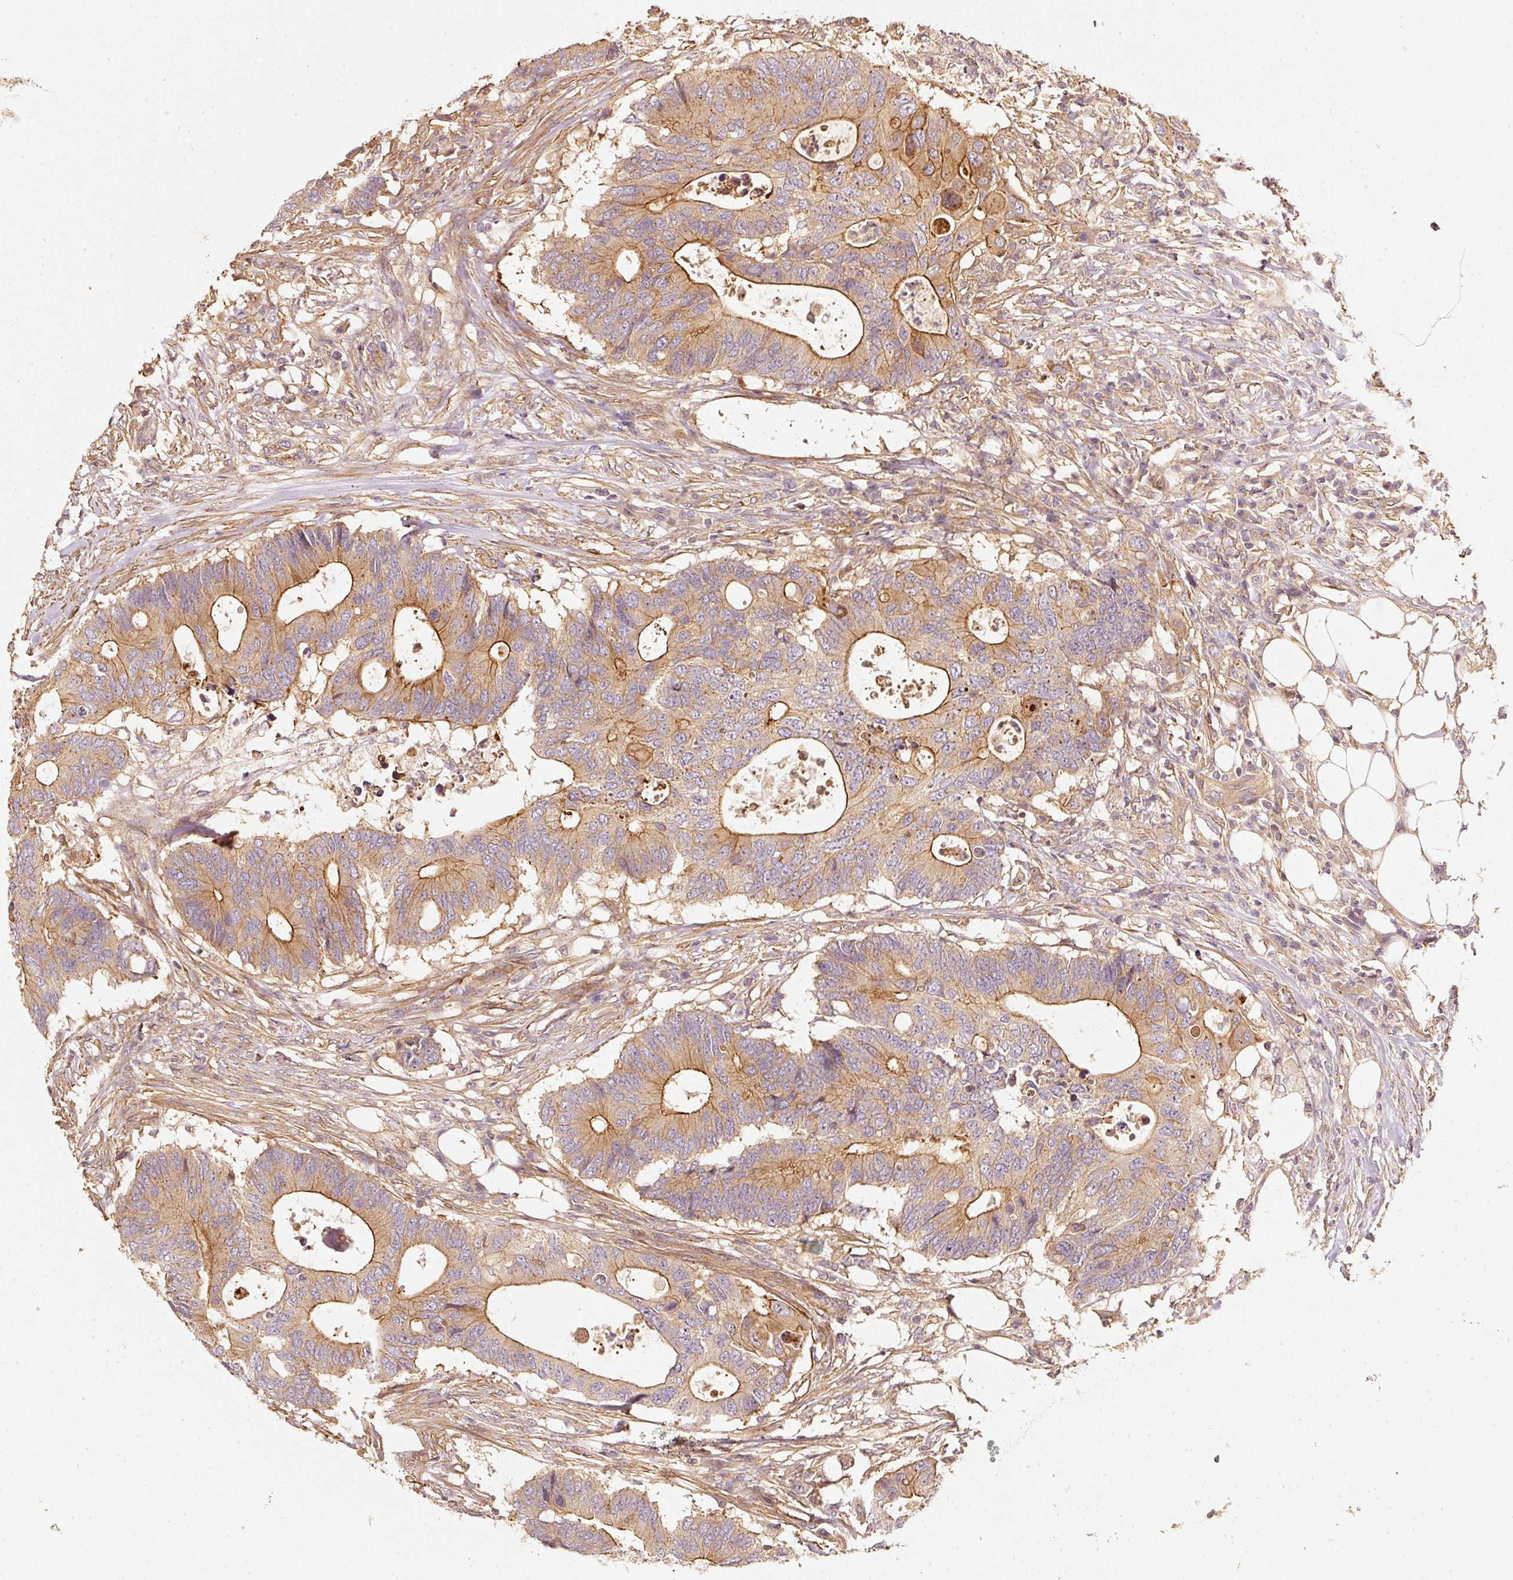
{"staining": {"intensity": "moderate", "quantity": ">75%", "location": "cytoplasmic/membranous"}, "tissue": "colorectal cancer", "cell_type": "Tumor cells", "image_type": "cancer", "snomed": [{"axis": "morphology", "description": "Adenocarcinoma, NOS"}, {"axis": "topography", "description": "Colon"}], "caption": "Immunohistochemistry (IHC) image of neoplastic tissue: human adenocarcinoma (colorectal) stained using immunohistochemistry (IHC) shows medium levels of moderate protein expression localized specifically in the cytoplasmic/membranous of tumor cells, appearing as a cytoplasmic/membranous brown color.", "gene": "CEP95", "patient": {"sex": "male", "age": 71}}